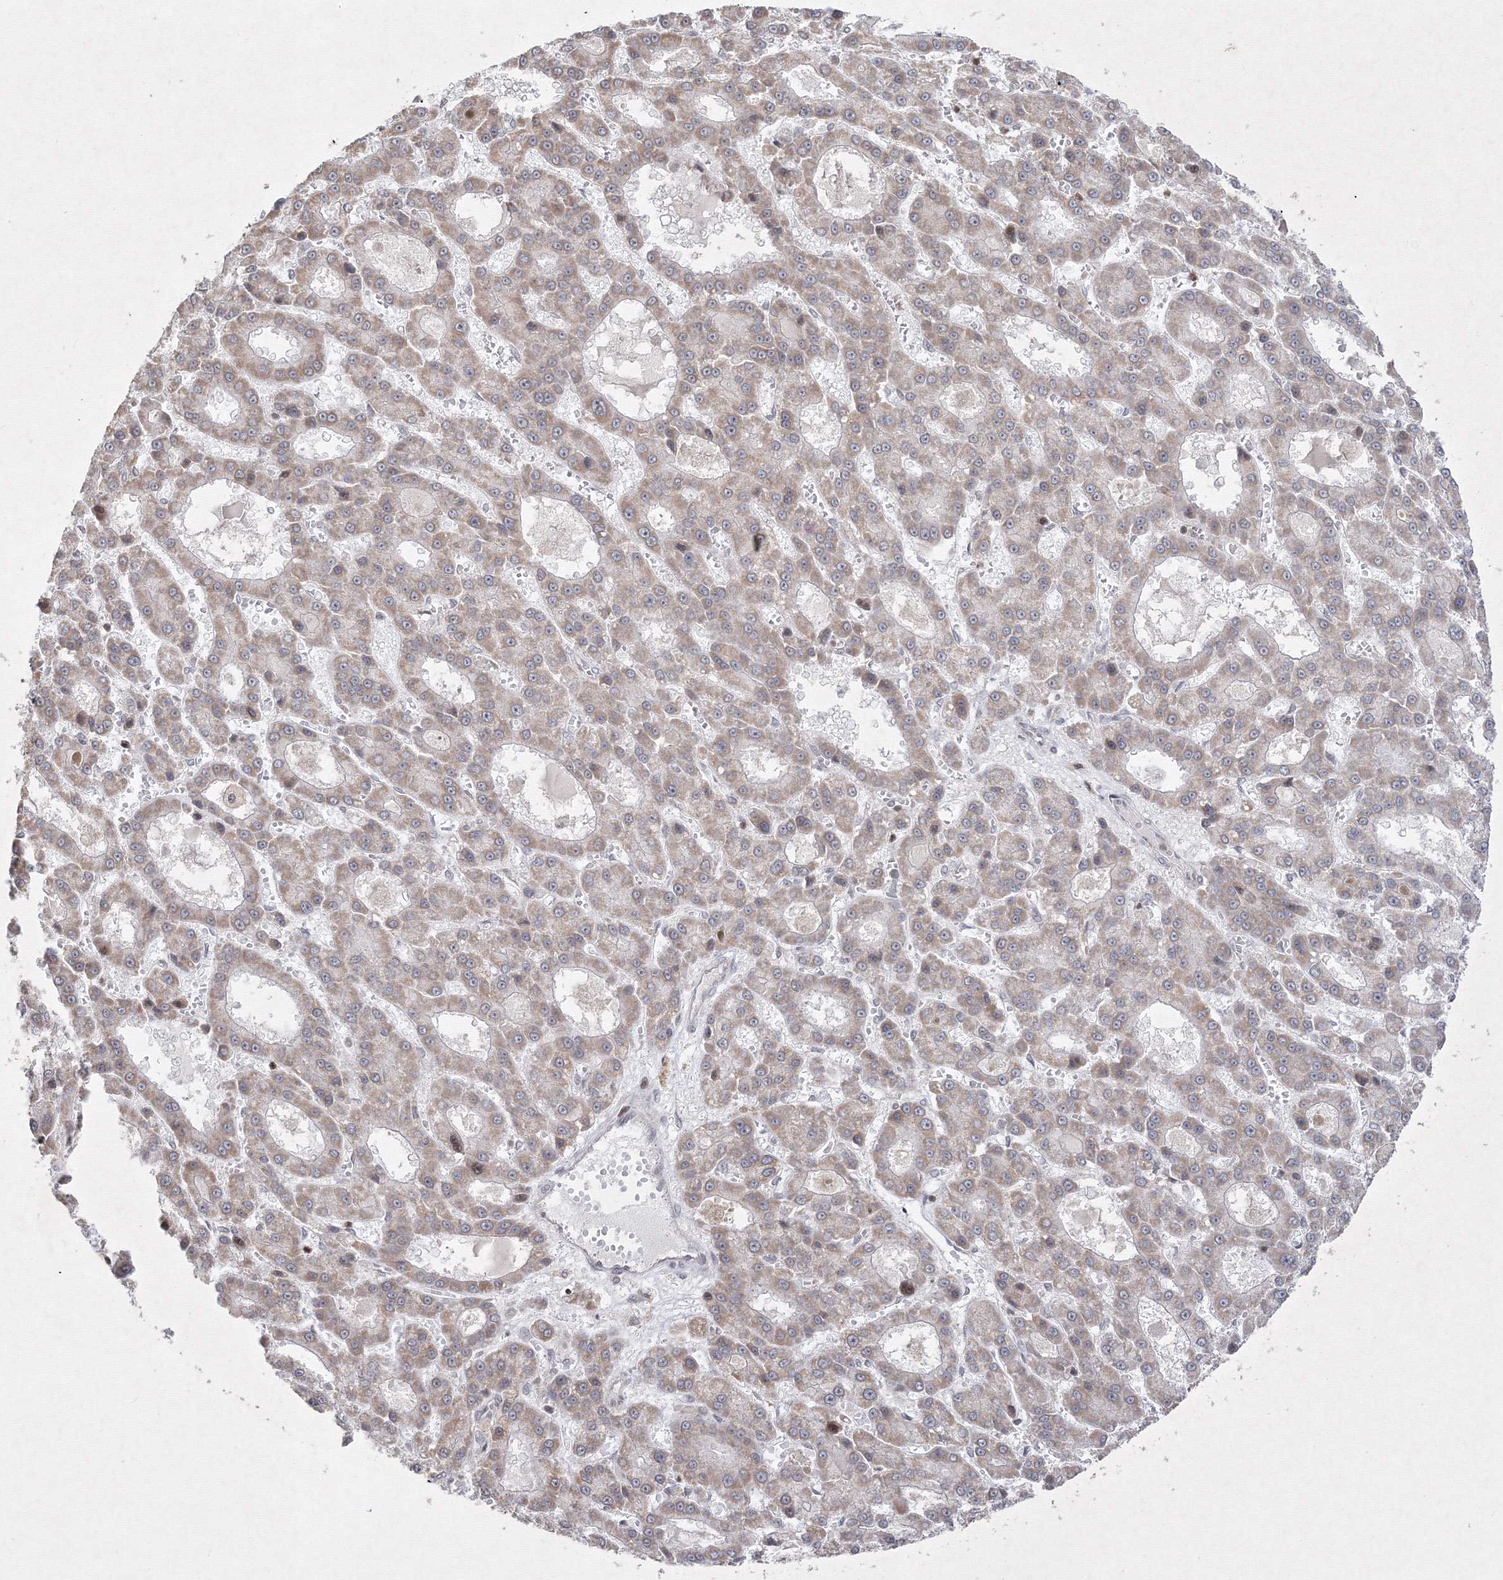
{"staining": {"intensity": "weak", "quantity": ">75%", "location": "cytoplasmic/membranous"}, "tissue": "liver cancer", "cell_type": "Tumor cells", "image_type": "cancer", "snomed": [{"axis": "morphology", "description": "Carcinoma, Hepatocellular, NOS"}, {"axis": "topography", "description": "Liver"}], "caption": "Protein staining of liver cancer (hepatocellular carcinoma) tissue reveals weak cytoplasmic/membranous expression in approximately >75% of tumor cells.", "gene": "MKRN2", "patient": {"sex": "male", "age": 70}}